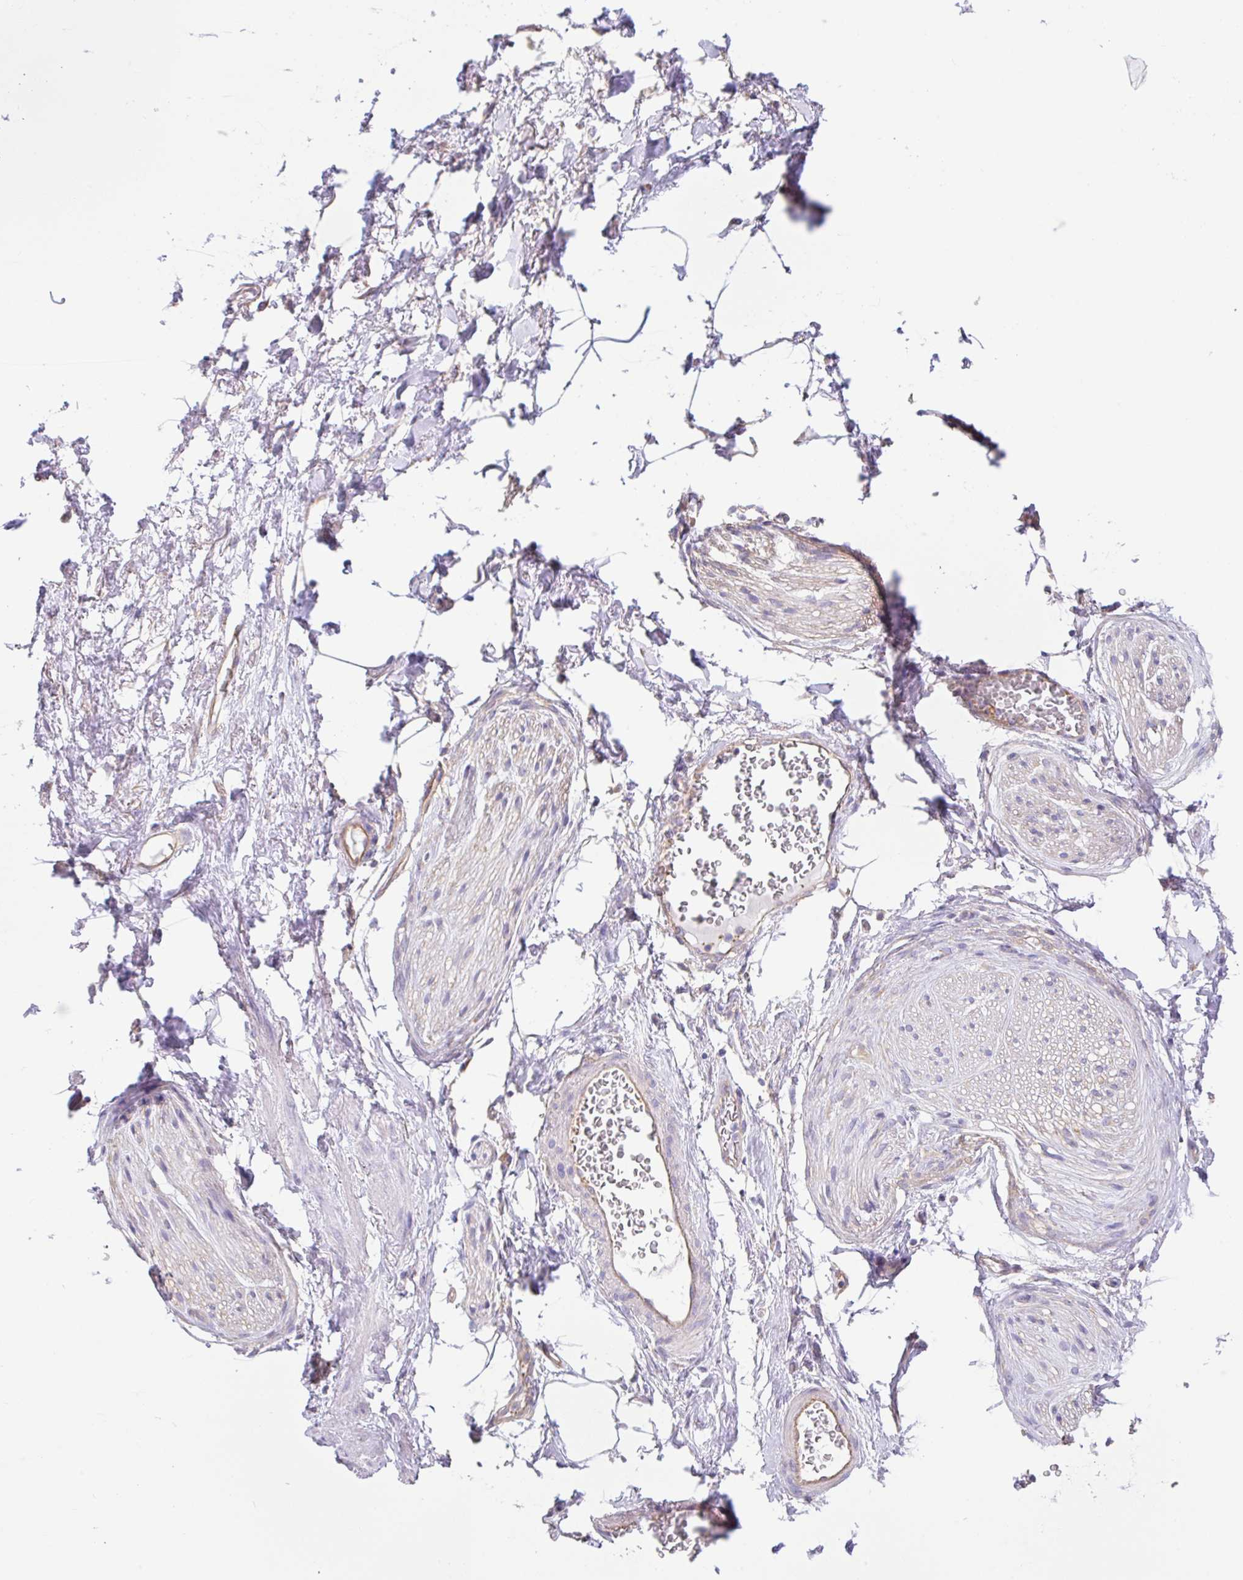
{"staining": {"intensity": "negative", "quantity": "none", "location": "none"}, "tissue": "adipose tissue", "cell_type": "Adipocytes", "image_type": "normal", "snomed": [{"axis": "morphology", "description": "Normal tissue, NOS"}, {"axis": "topography", "description": "Vagina"}, {"axis": "topography", "description": "Peripheral nerve tissue"}], "caption": "Adipocytes are negative for brown protein staining in unremarkable adipose tissue. The staining was performed using DAB to visualize the protein expression in brown, while the nuclei were stained in blue with hematoxylin (Magnification: 20x).", "gene": "PLCD4", "patient": {"sex": "female", "age": 71}}